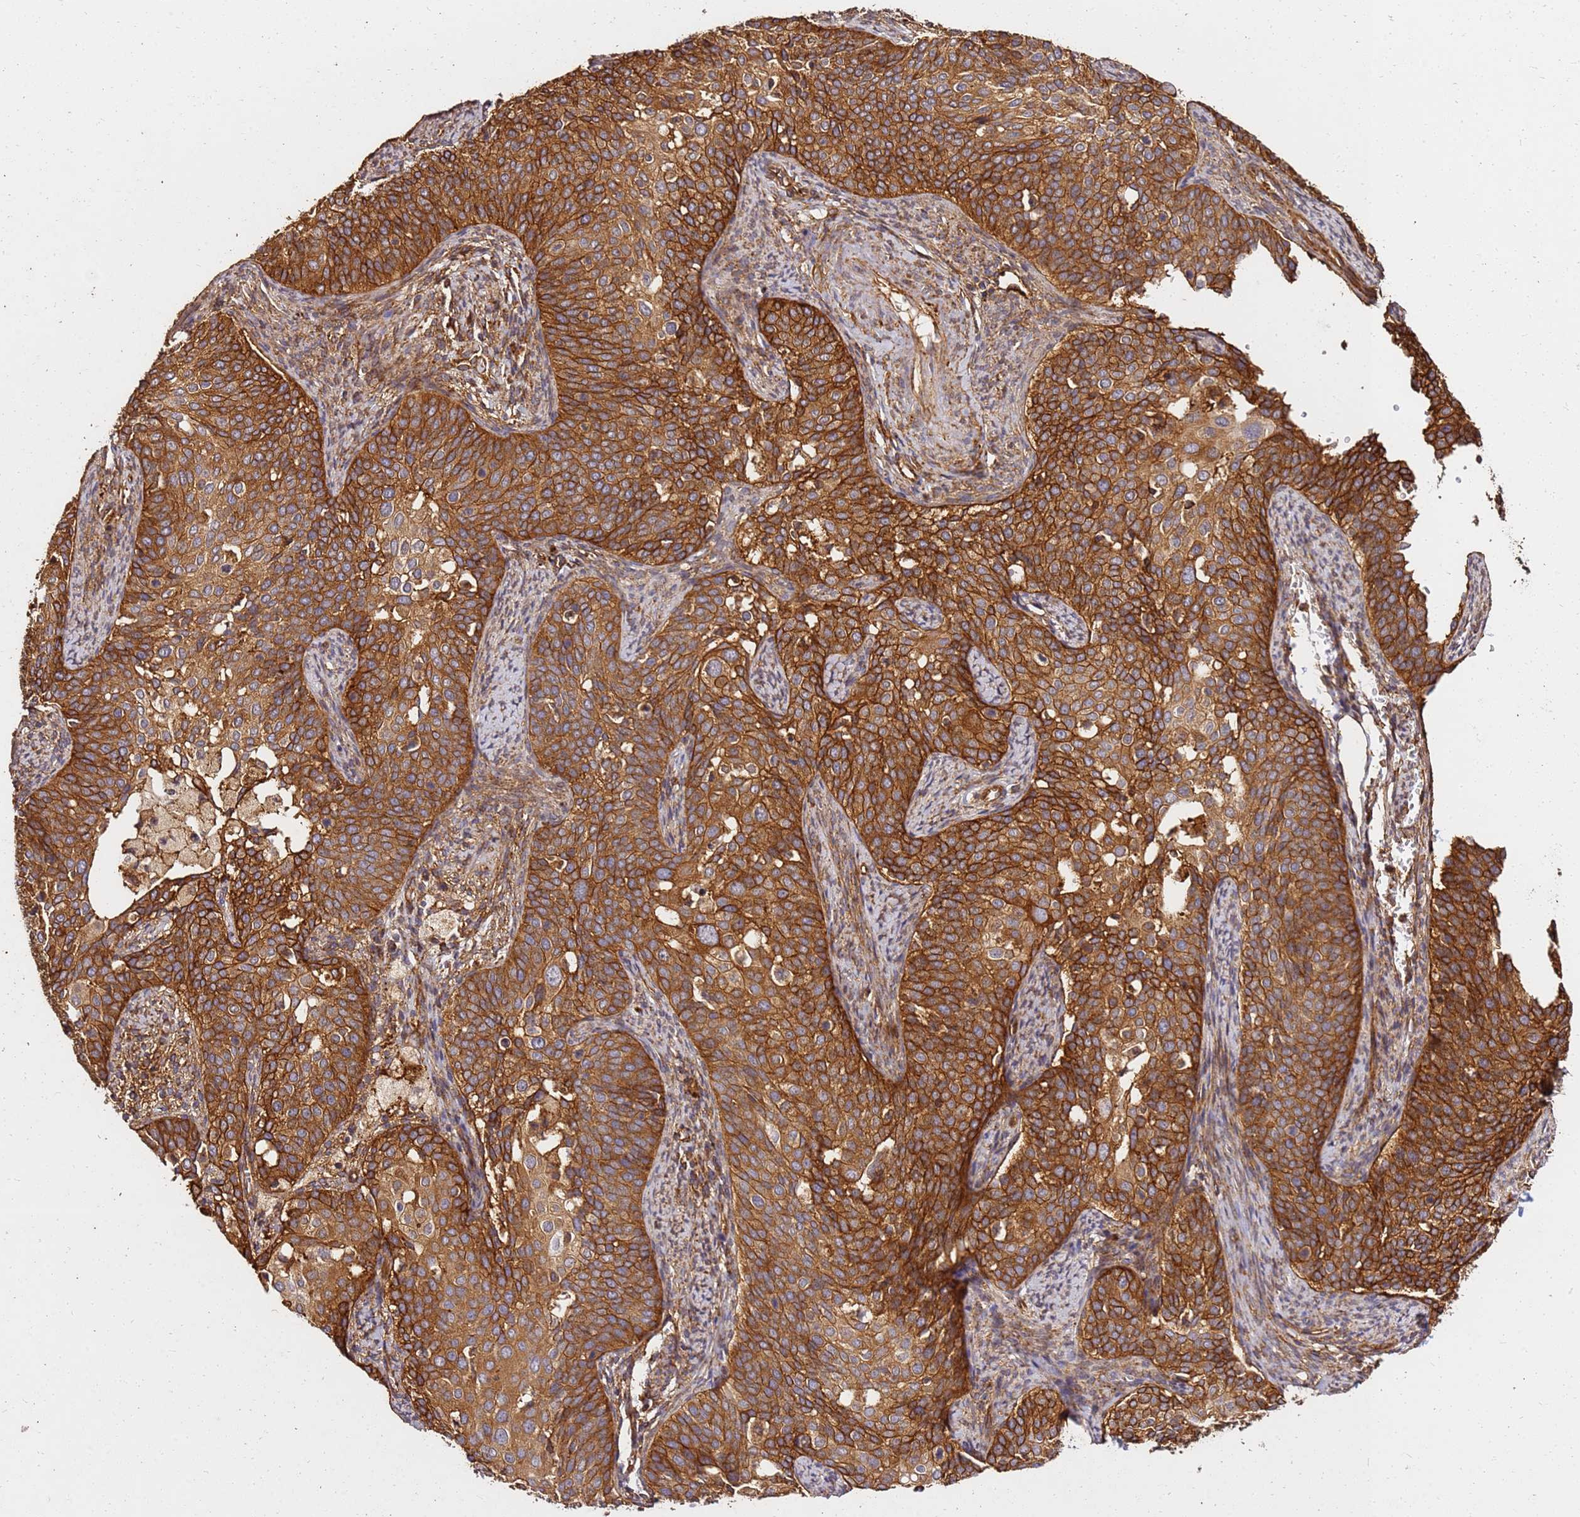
{"staining": {"intensity": "strong", "quantity": ">75%", "location": "cytoplasmic/membranous"}, "tissue": "cervical cancer", "cell_type": "Tumor cells", "image_type": "cancer", "snomed": [{"axis": "morphology", "description": "Squamous cell carcinoma, NOS"}, {"axis": "topography", "description": "Cervix"}], "caption": "Protein staining demonstrates strong cytoplasmic/membranous staining in about >75% of tumor cells in squamous cell carcinoma (cervical). (IHC, brightfield microscopy, high magnification).", "gene": "DVL3", "patient": {"sex": "female", "age": 44}}